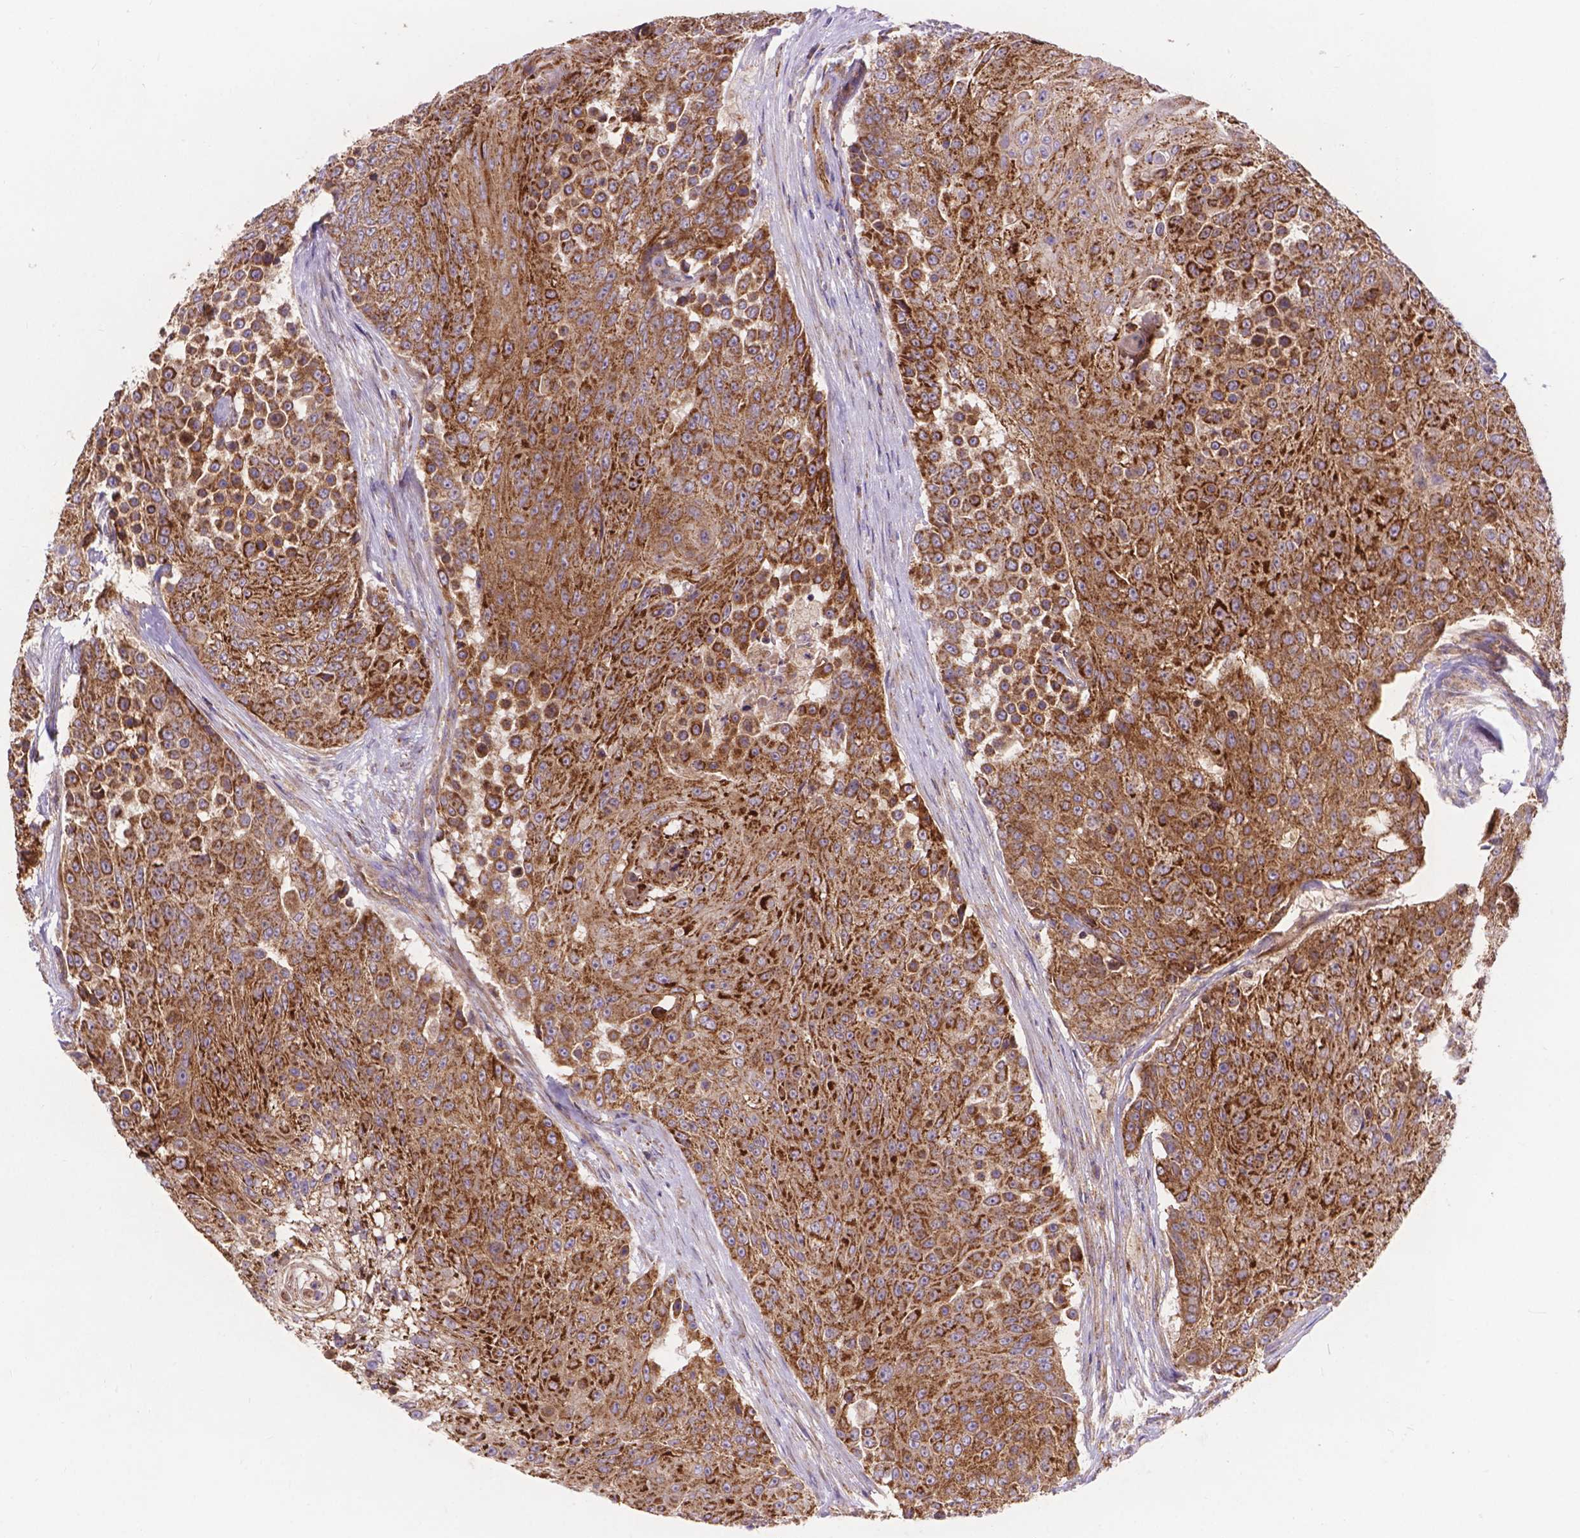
{"staining": {"intensity": "strong", "quantity": ">75%", "location": "cytoplasmic/membranous"}, "tissue": "urothelial cancer", "cell_type": "Tumor cells", "image_type": "cancer", "snomed": [{"axis": "morphology", "description": "Urothelial carcinoma, High grade"}, {"axis": "topography", "description": "Urinary bladder"}], "caption": "High-grade urothelial carcinoma stained for a protein reveals strong cytoplasmic/membranous positivity in tumor cells. Using DAB (brown) and hematoxylin (blue) stains, captured at high magnification using brightfield microscopy.", "gene": "AK3", "patient": {"sex": "female", "age": 63}}